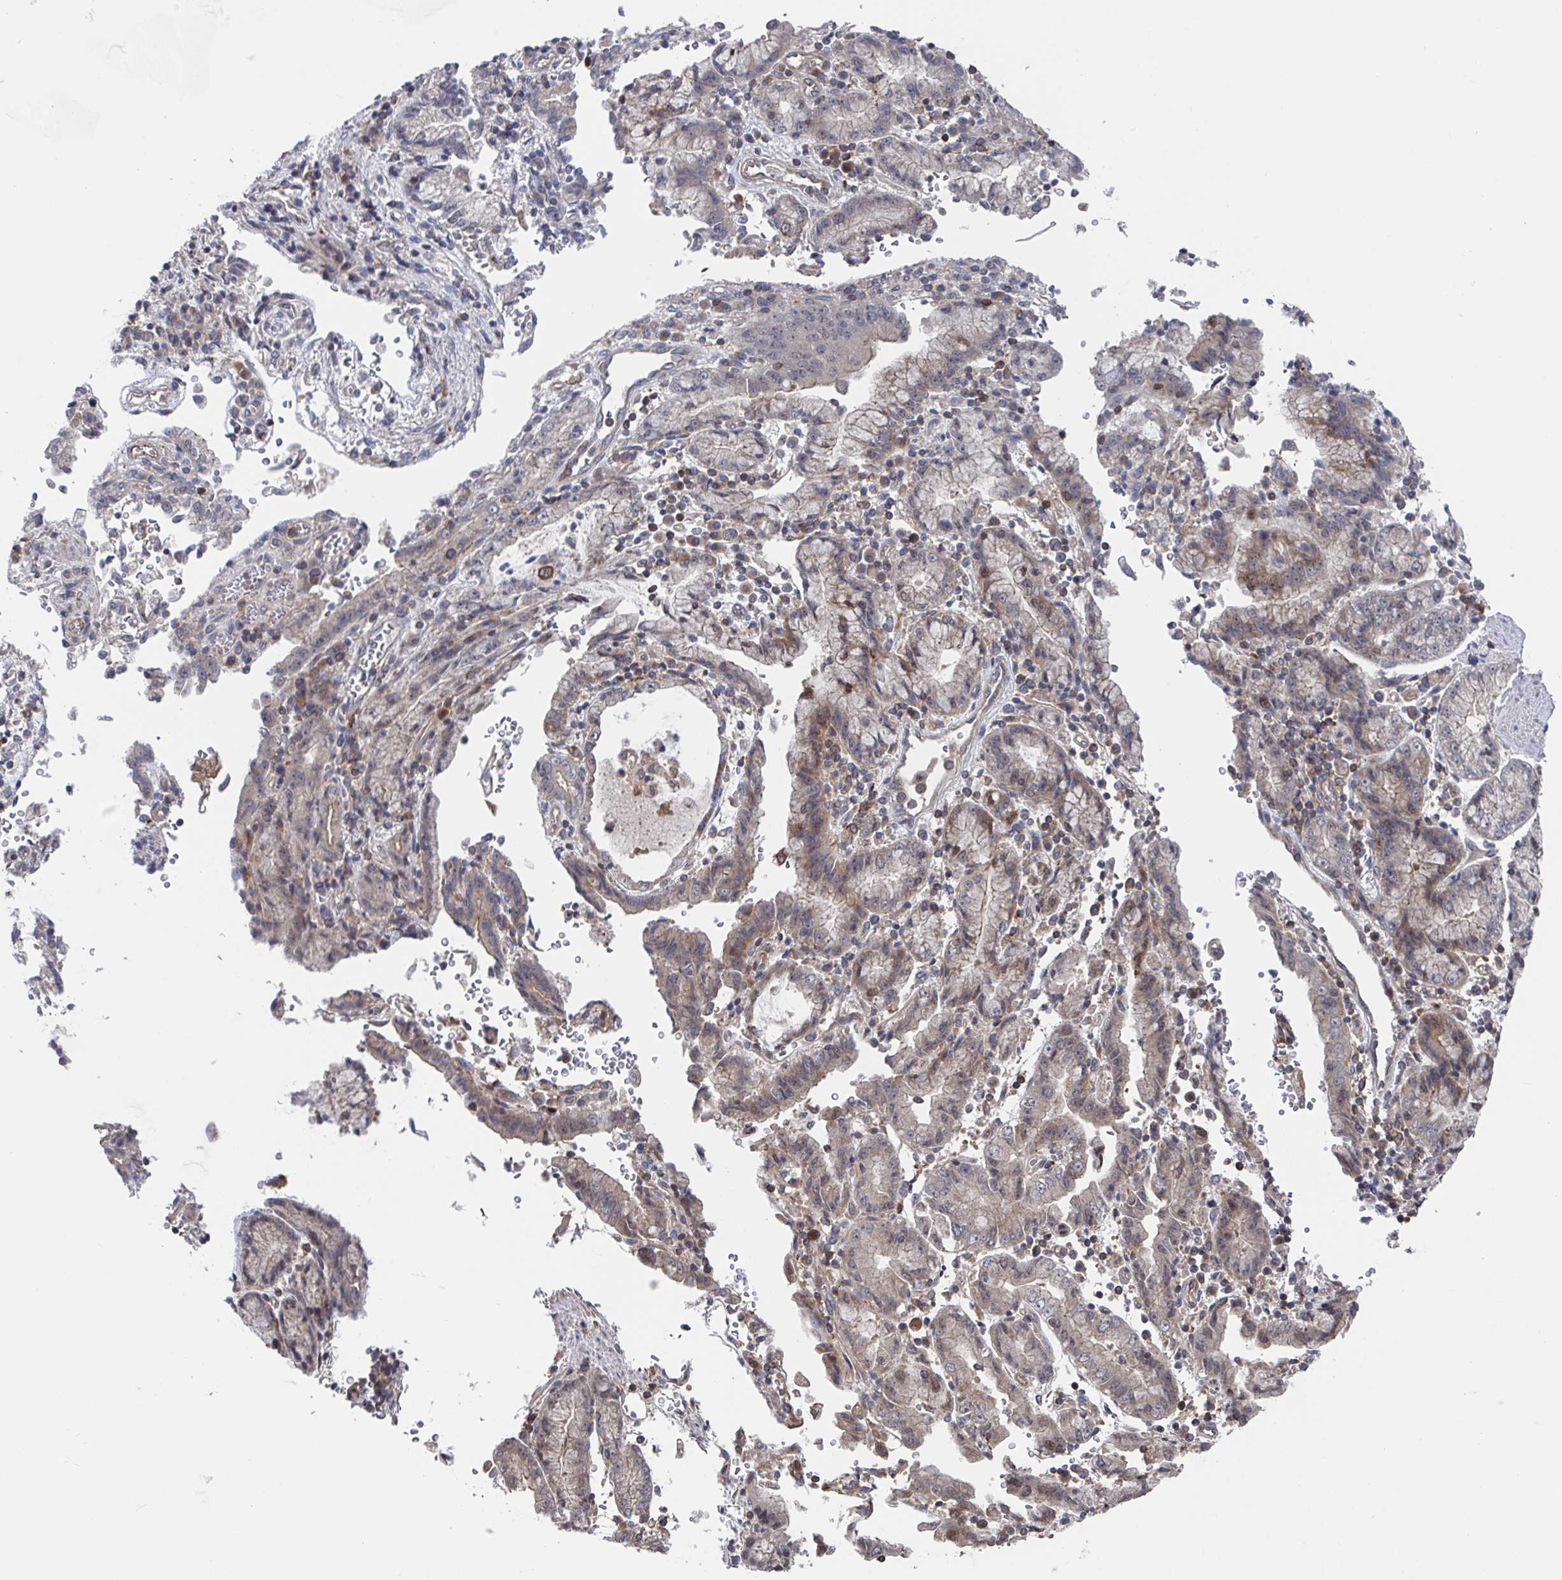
{"staining": {"intensity": "weak", "quantity": "<25%", "location": "cytoplasmic/membranous"}, "tissue": "stomach cancer", "cell_type": "Tumor cells", "image_type": "cancer", "snomed": [{"axis": "morphology", "description": "Adenocarcinoma, NOS"}, {"axis": "topography", "description": "Stomach"}], "caption": "This is an immunohistochemistry (IHC) micrograph of adenocarcinoma (stomach). There is no expression in tumor cells.", "gene": "DHRS12", "patient": {"sex": "male", "age": 62}}